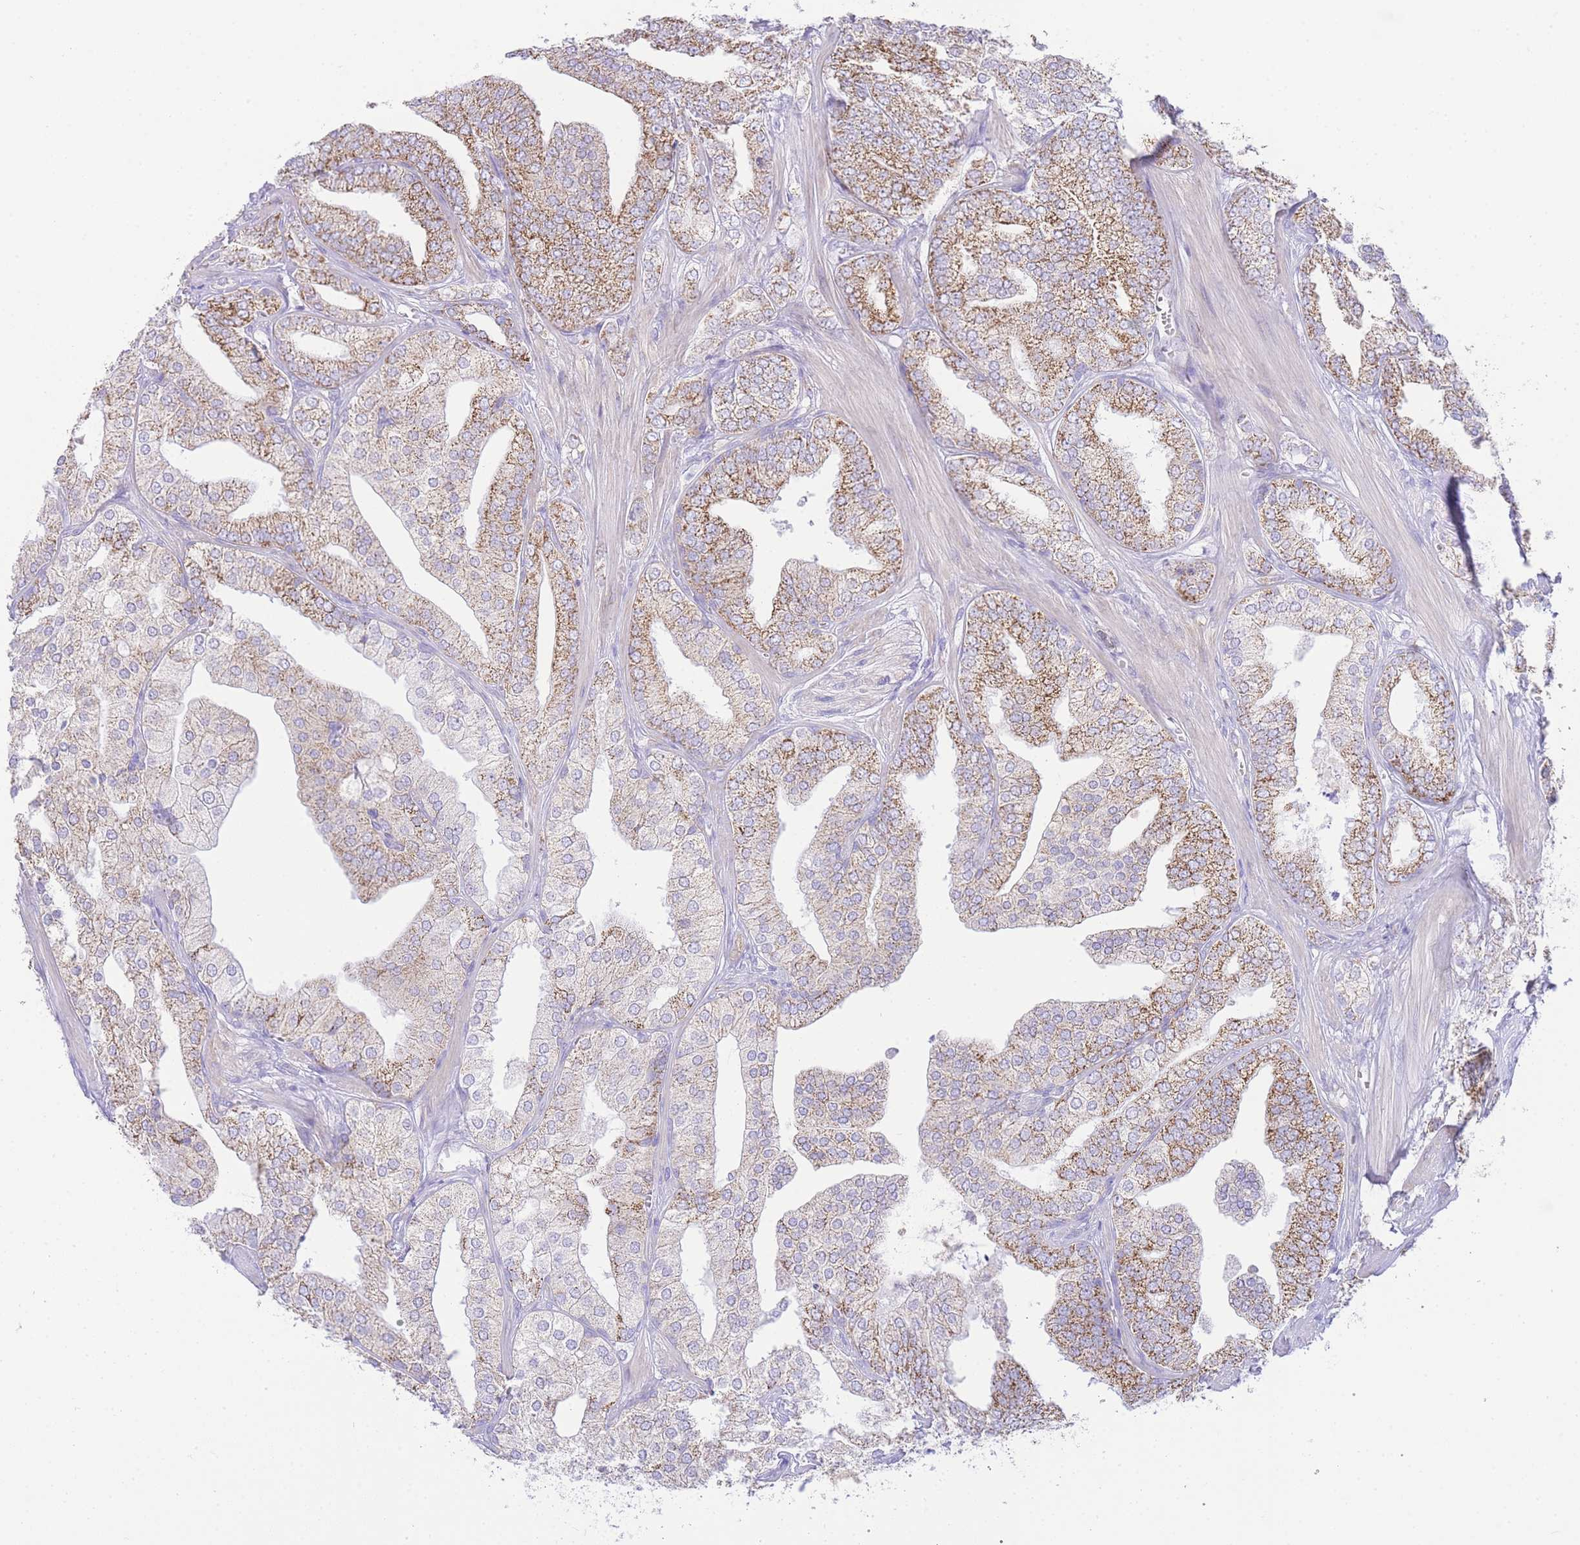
{"staining": {"intensity": "moderate", "quantity": ">75%", "location": "cytoplasmic/membranous"}, "tissue": "prostate cancer", "cell_type": "Tumor cells", "image_type": "cancer", "snomed": [{"axis": "morphology", "description": "Adenocarcinoma, High grade"}, {"axis": "topography", "description": "Prostate"}], "caption": "Prostate adenocarcinoma (high-grade) stained for a protein (brown) exhibits moderate cytoplasmic/membranous positive staining in about >75% of tumor cells.", "gene": "ACSM4", "patient": {"sex": "male", "age": 50}}